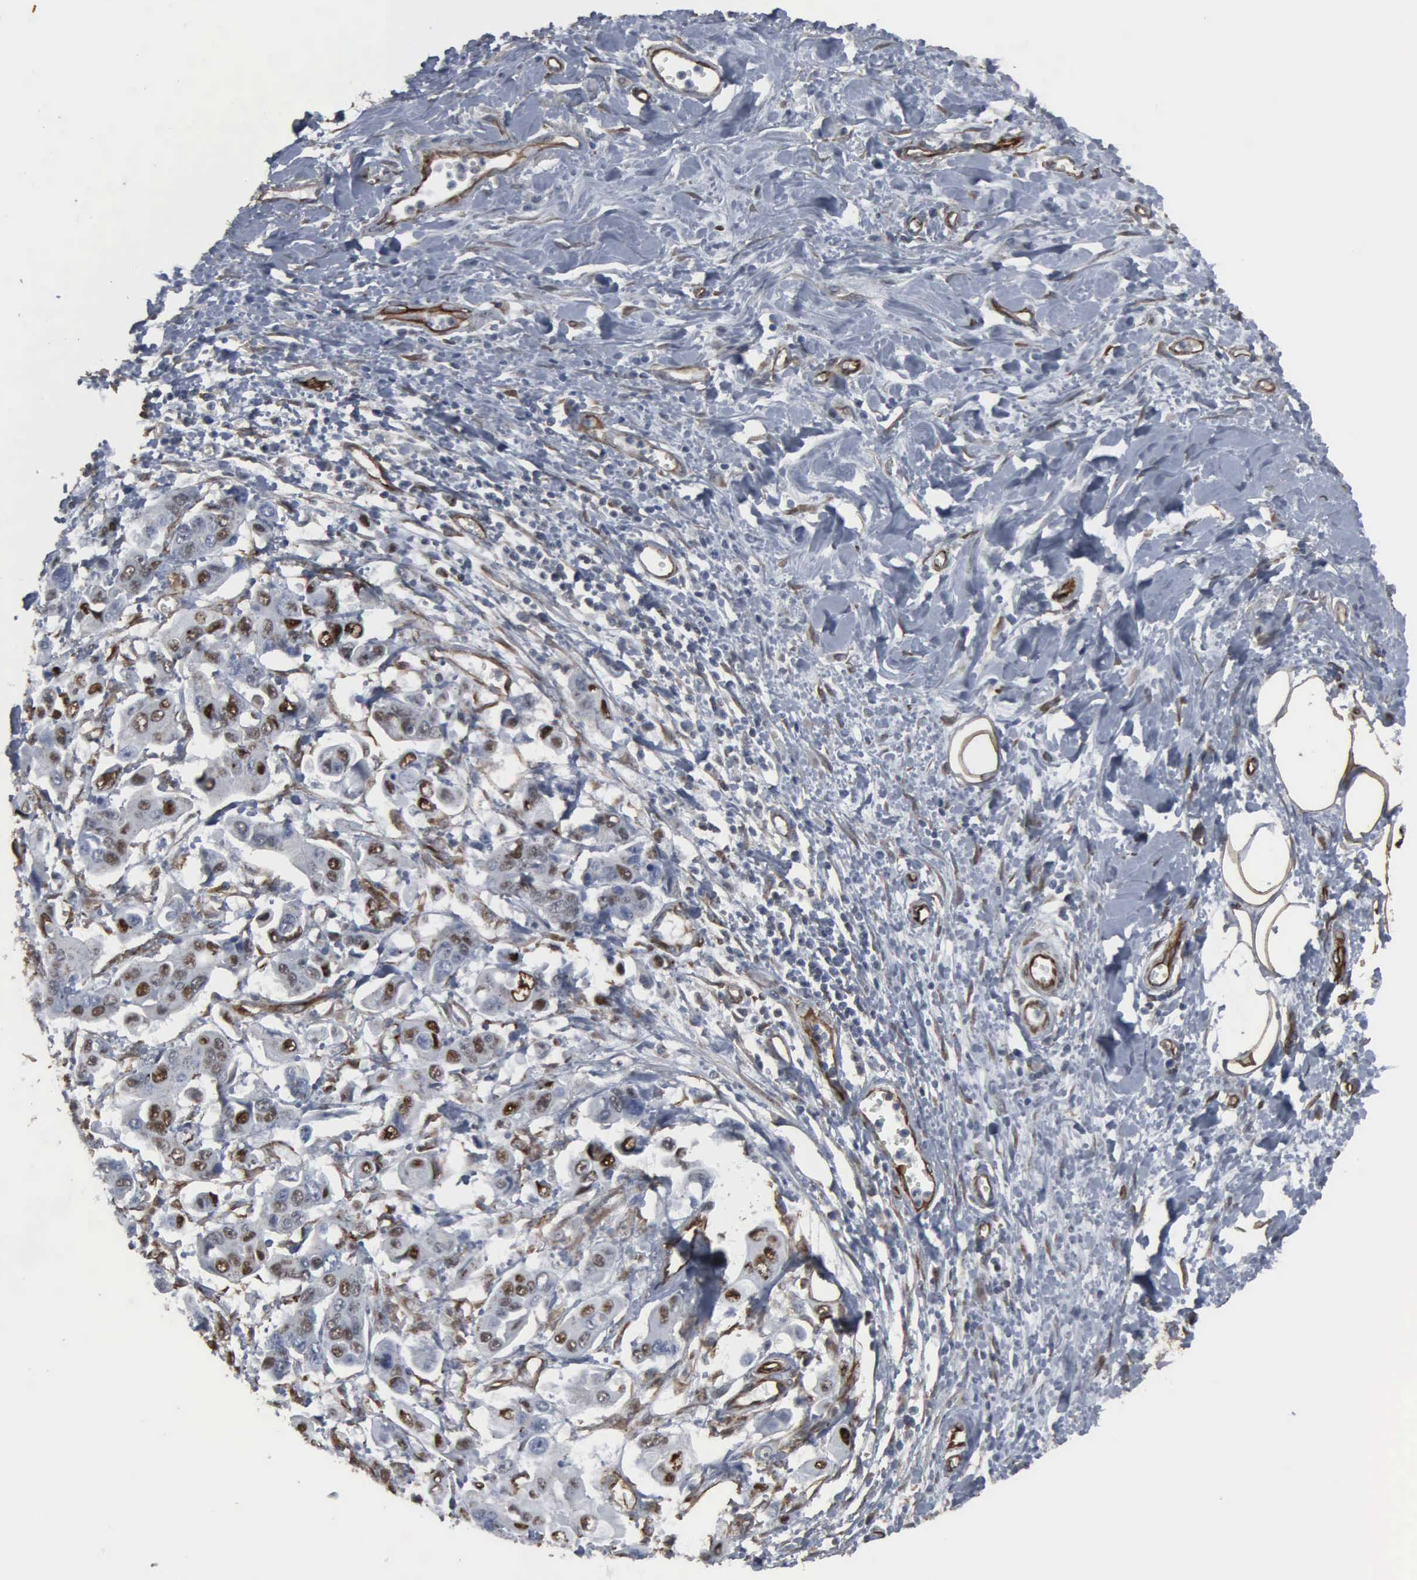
{"staining": {"intensity": "moderate", "quantity": "25%-75%", "location": "nuclear"}, "tissue": "stomach cancer", "cell_type": "Tumor cells", "image_type": "cancer", "snomed": [{"axis": "morphology", "description": "Adenocarcinoma, NOS"}, {"axis": "topography", "description": "Stomach, upper"}], "caption": "Approximately 25%-75% of tumor cells in stomach cancer (adenocarcinoma) reveal moderate nuclear protein staining as visualized by brown immunohistochemical staining.", "gene": "CCNE1", "patient": {"sex": "male", "age": 80}}